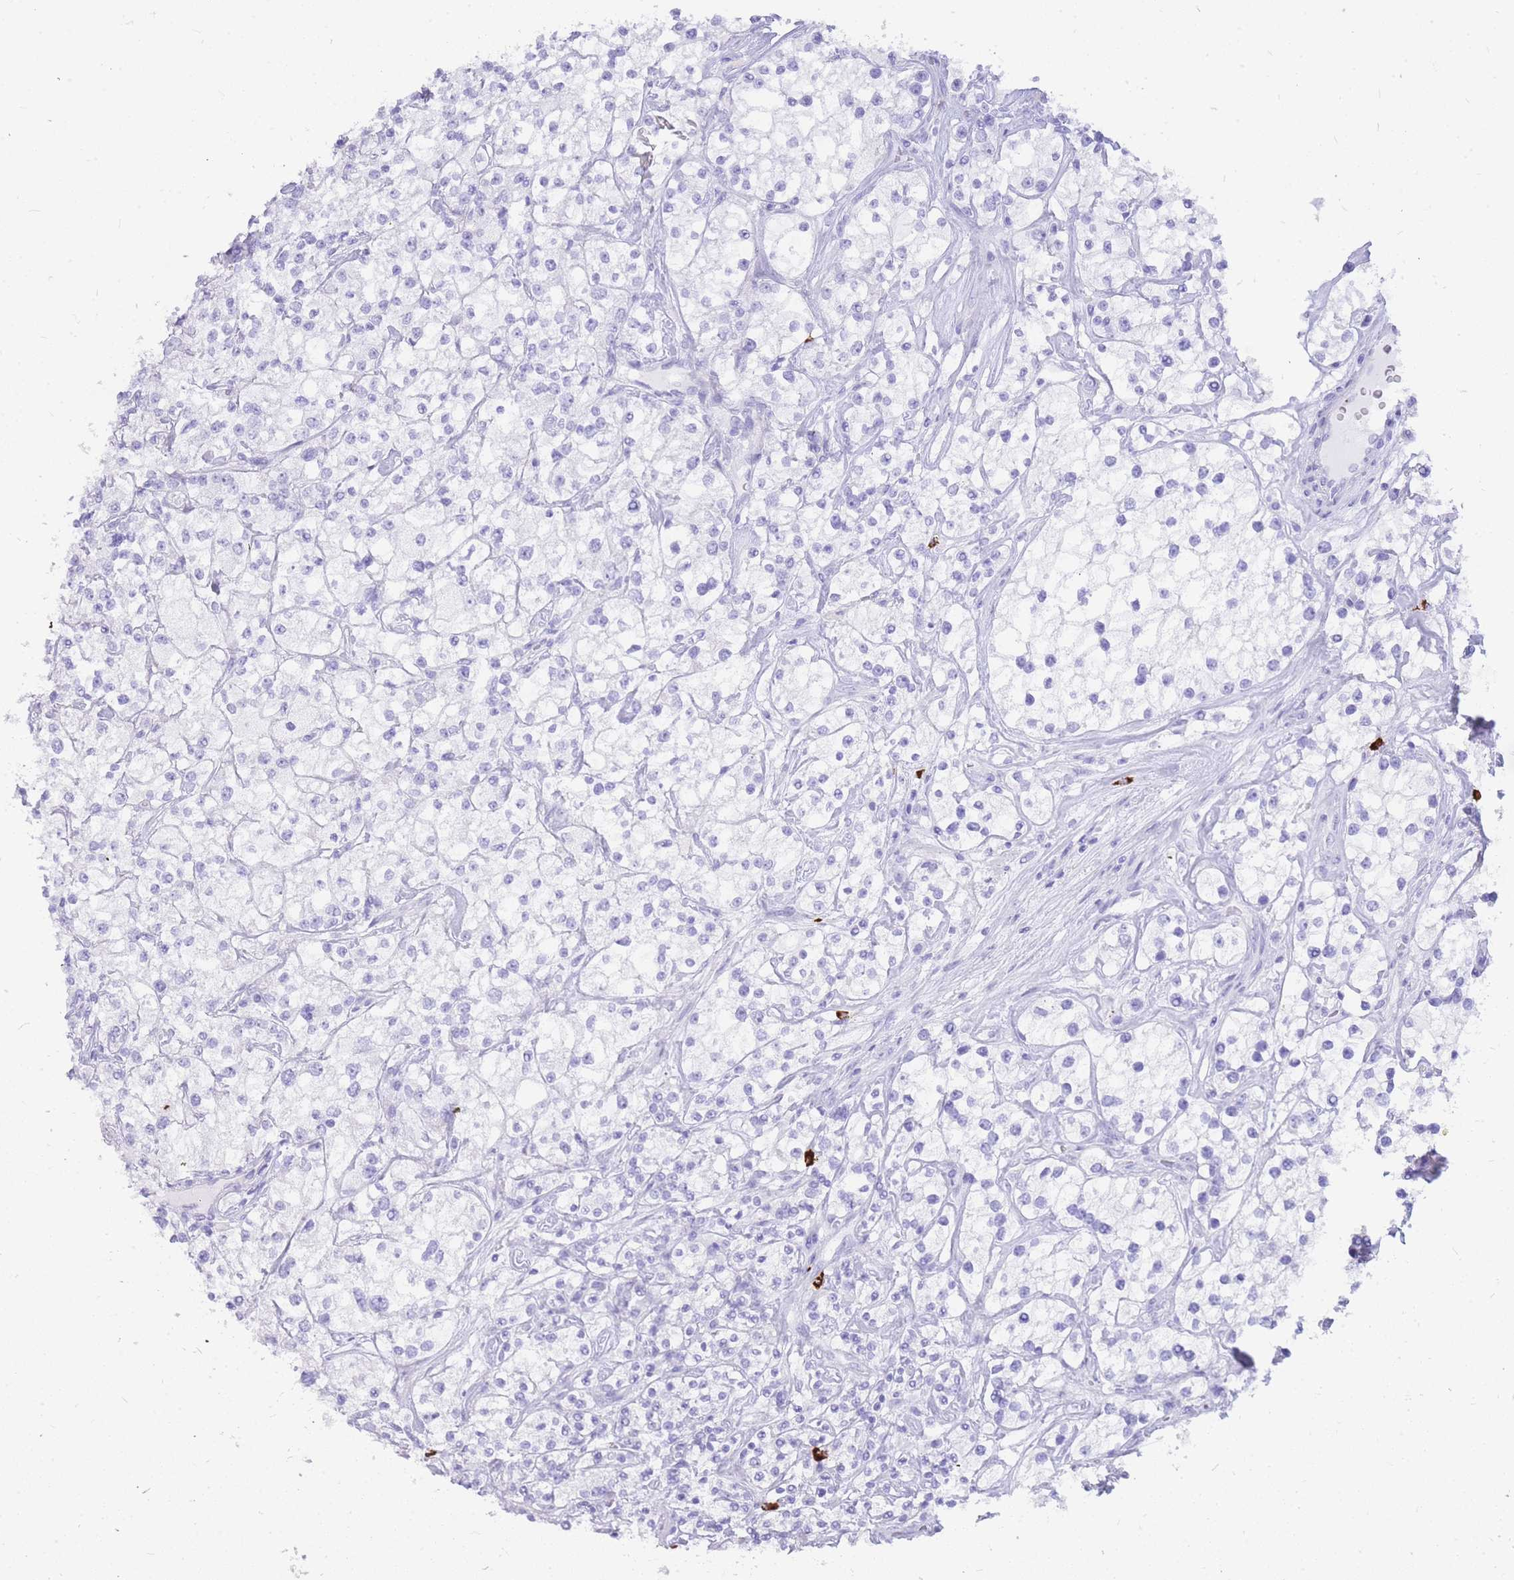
{"staining": {"intensity": "negative", "quantity": "none", "location": "none"}, "tissue": "renal cancer", "cell_type": "Tumor cells", "image_type": "cancer", "snomed": [{"axis": "morphology", "description": "Adenocarcinoma, NOS"}, {"axis": "topography", "description": "Kidney"}], "caption": "High magnification brightfield microscopy of renal adenocarcinoma stained with DAB (3,3'-diaminobenzidine) (brown) and counterstained with hematoxylin (blue): tumor cells show no significant expression.", "gene": "HERC1", "patient": {"sex": "male", "age": 77}}